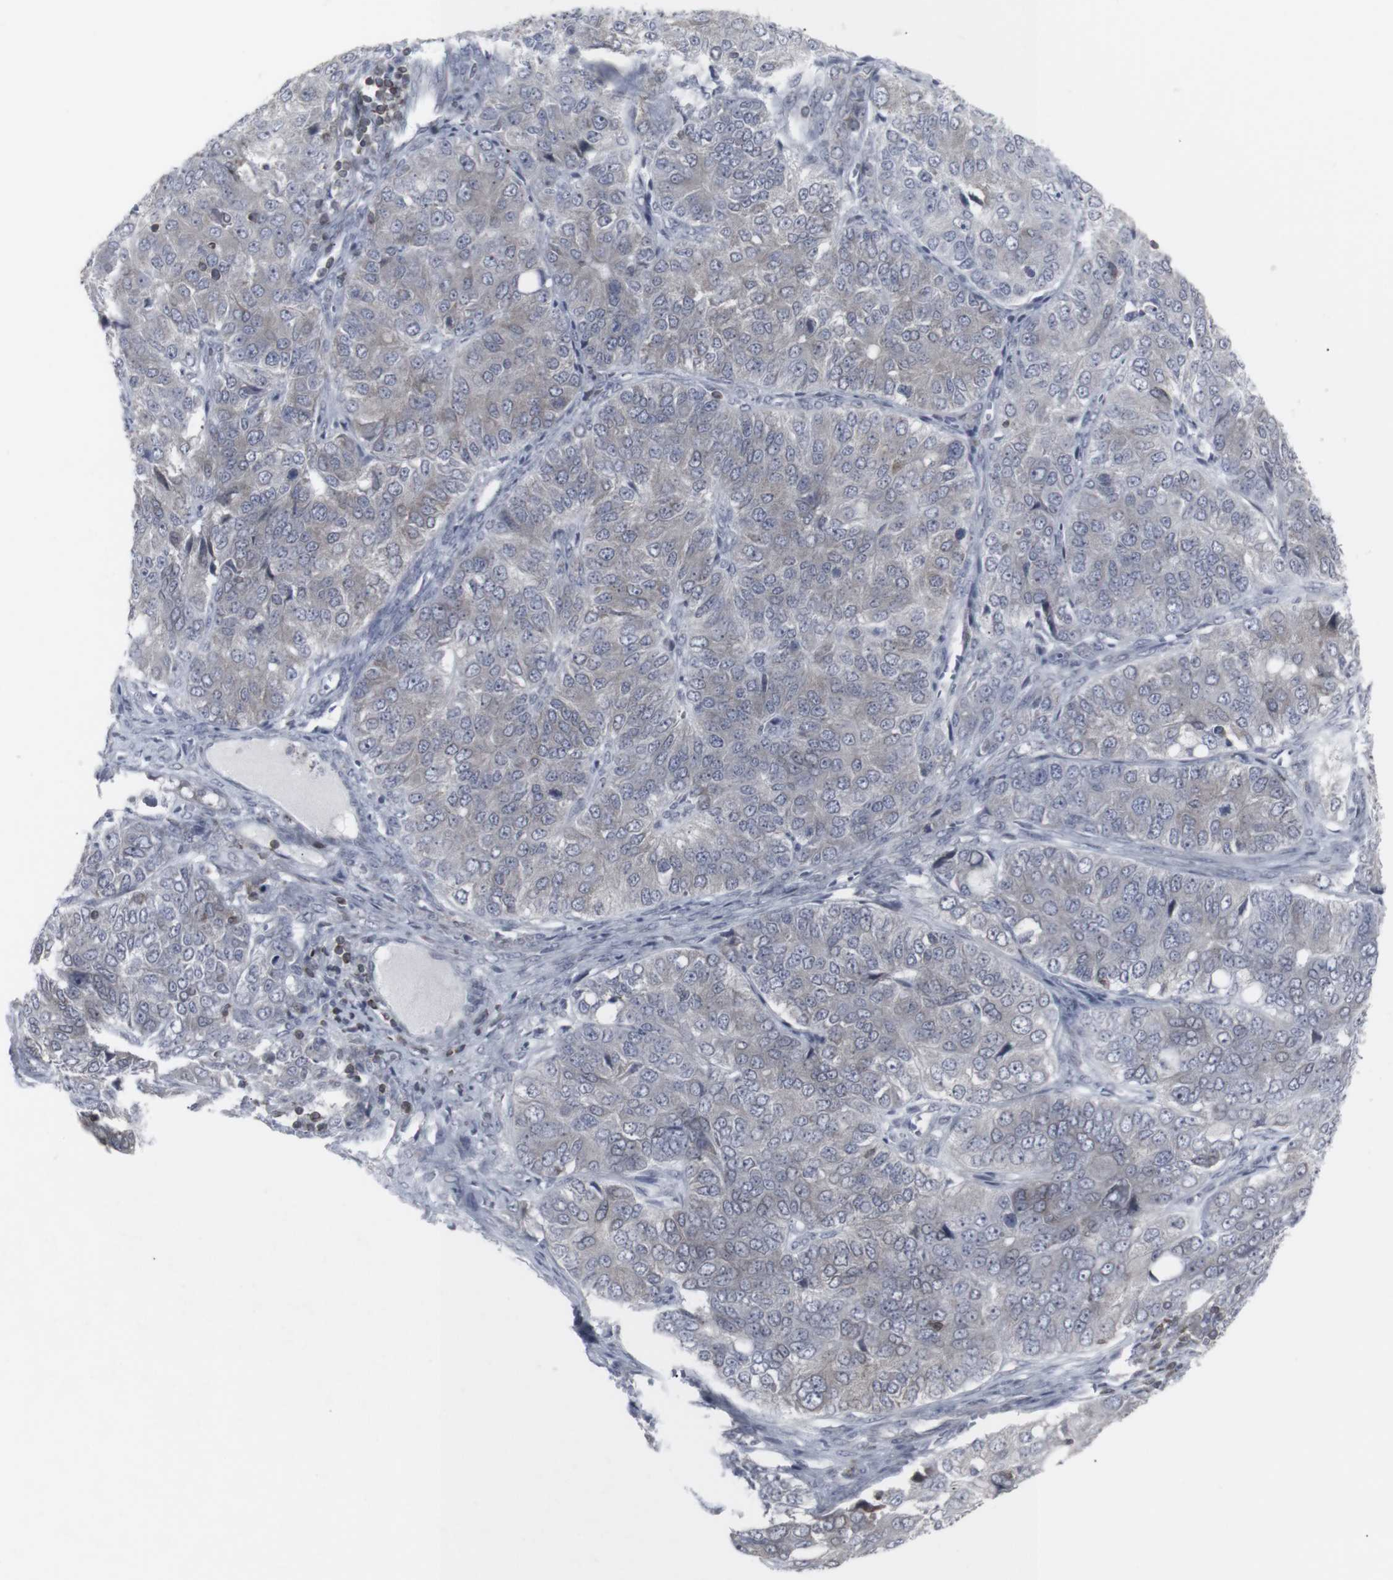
{"staining": {"intensity": "negative", "quantity": "none", "location": "none"}, "tissue": "ovarian cancer", "cell_type": "Tumor cells", "image_type": "cancer", "snomed": [{"axis": "morphology", "description": "Carcinoma, endometroid"}, {"axis": "topography", "description": "Ovary"}], "caption": "Immunohistochemistry (IHC) of ovarian cancer (endometroid carcinoma) demonstrates no expression in tumor cells.", "gene": "APOBEC2", "patient": {"sex": "female", "age": 51}}